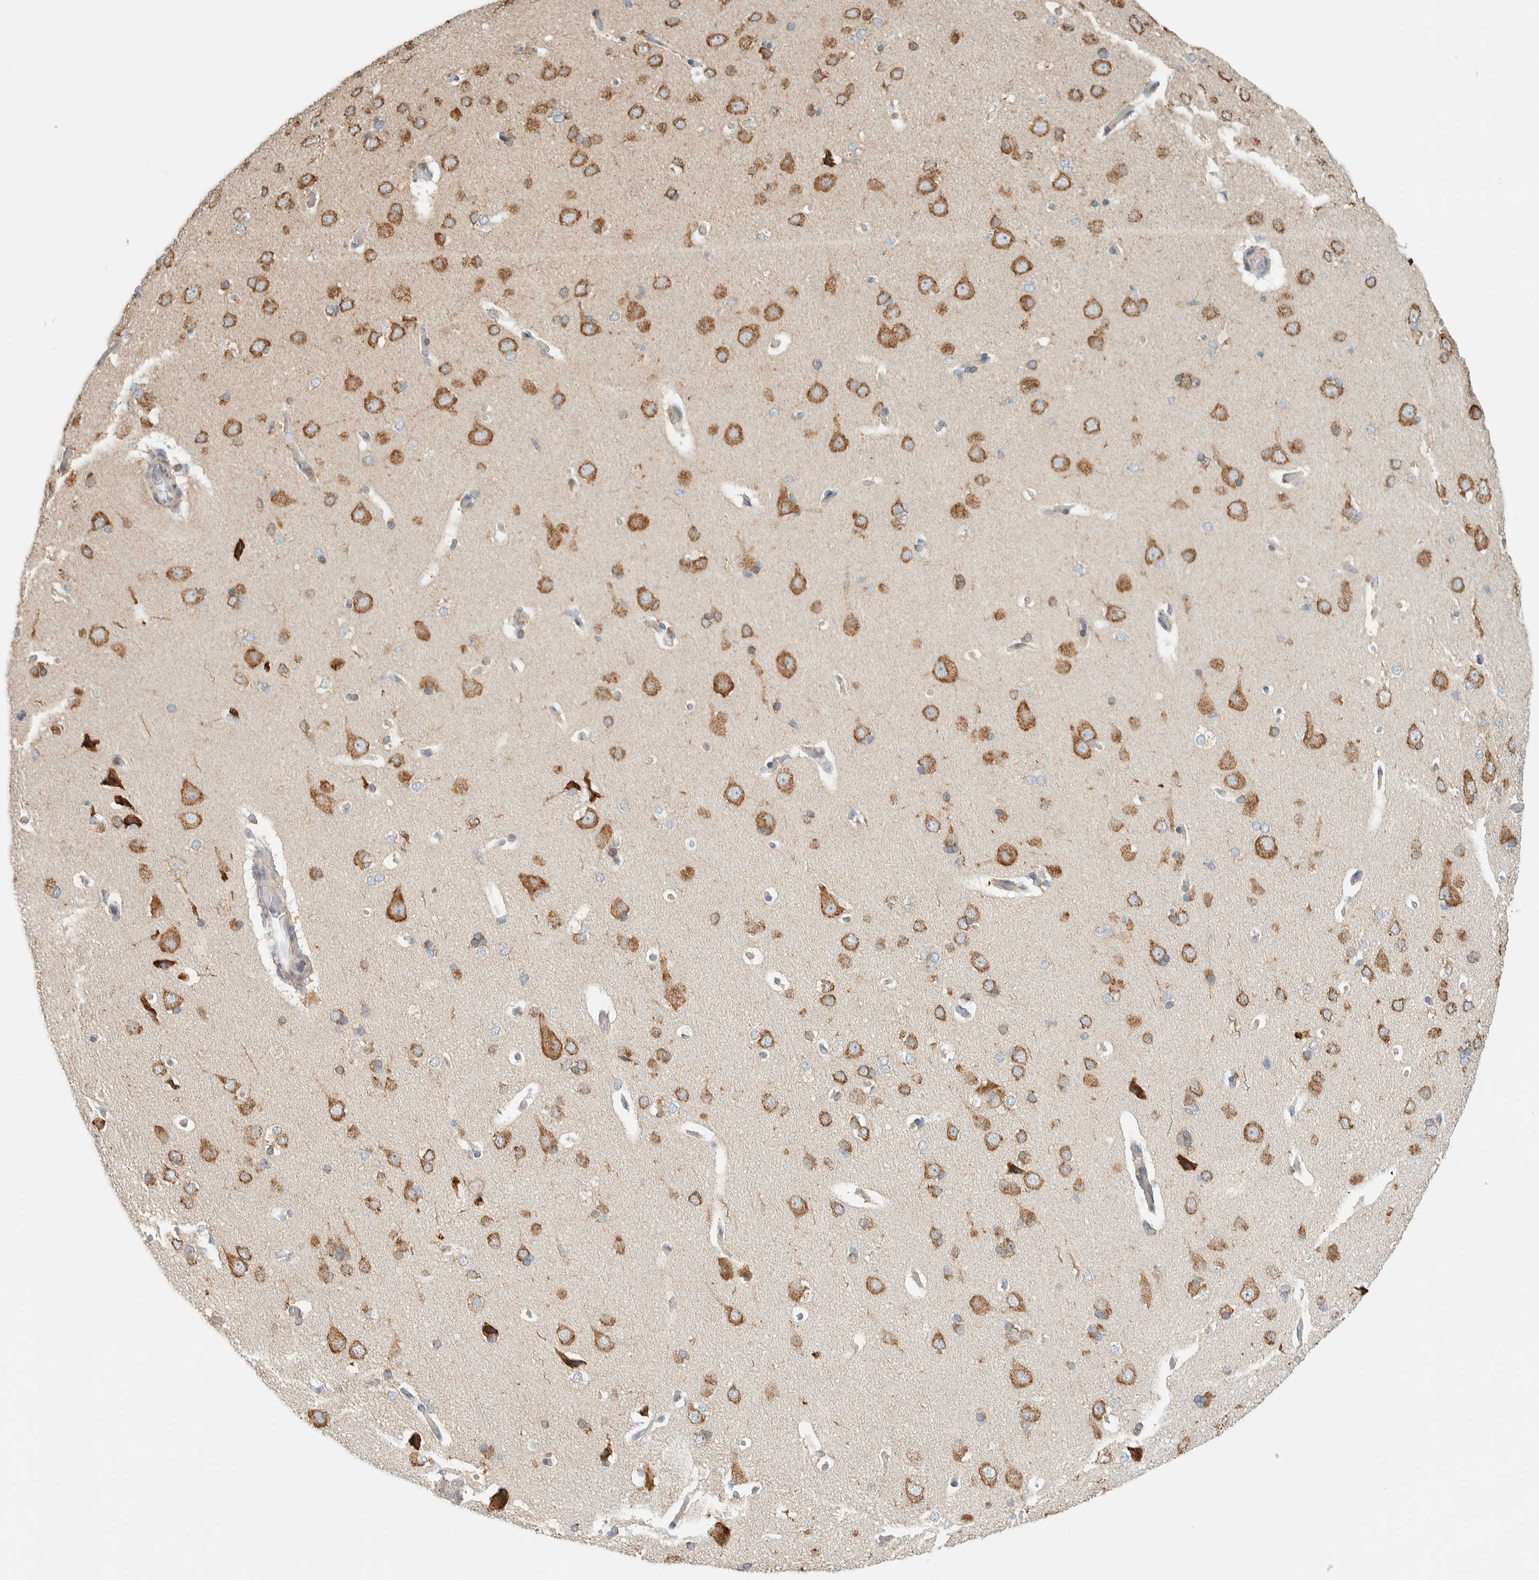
{"staining": {"intensity": "weak", "quantity": "<25%", "location": "cytoplasmic/membranous"}, "tissue": "cerebral cortex", "cell_type": "Endothelial cells", "image_type": "normal", "snomed": [{"axis": "morphology", "description": "Normal tissue, NOS"}, {"axis": "topography", "description": "Cerebral cortex"}], "caption": "Protein analysis of normal cerebral cortex shows no significant expression in endothelial cells.", "gene": "CCDC57", "patient": {"sex": "male", "age": 62}}